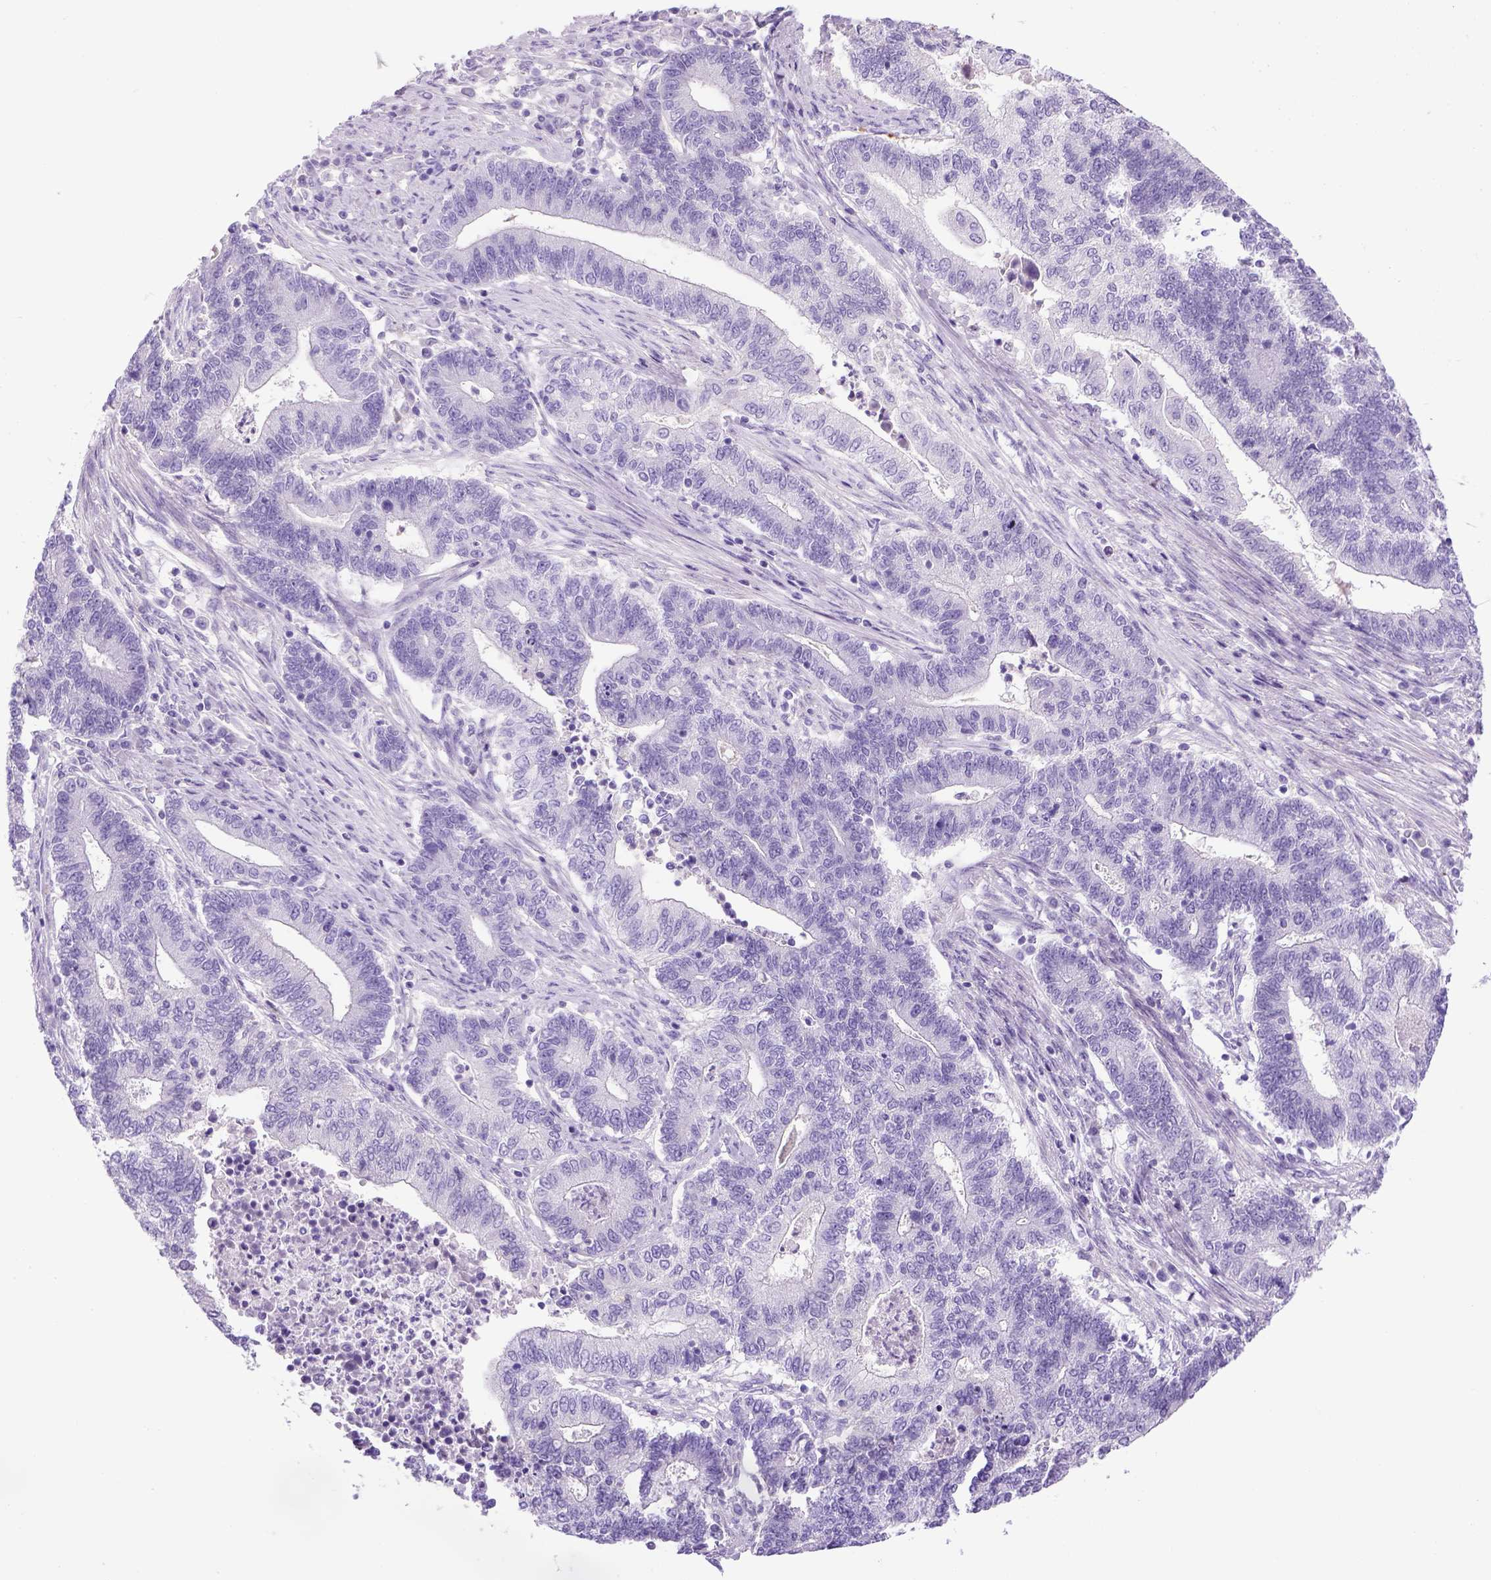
{"staining": {"intensity": "negative", "quantity": "none", "location": "none"}, "tissue": "endometrial cancer", "cell_type": "Tumor cells", "image_type": "cancer", "snomed": [{"axis": "morphology", "description": "Adenocarcinoma, NOS"}, {"axis": "topography", "description": "Uterus"}, {"axis": "topography", "description": "Endometrium"}], "caption": "Immunohistochemistry micrograph of endometrial adenocarcinoma stained for a protein (brown), which demonstrates no positivity in tumor cells.", "gene": "KRT71", "patient": {"sex": "female", "age": 54}}